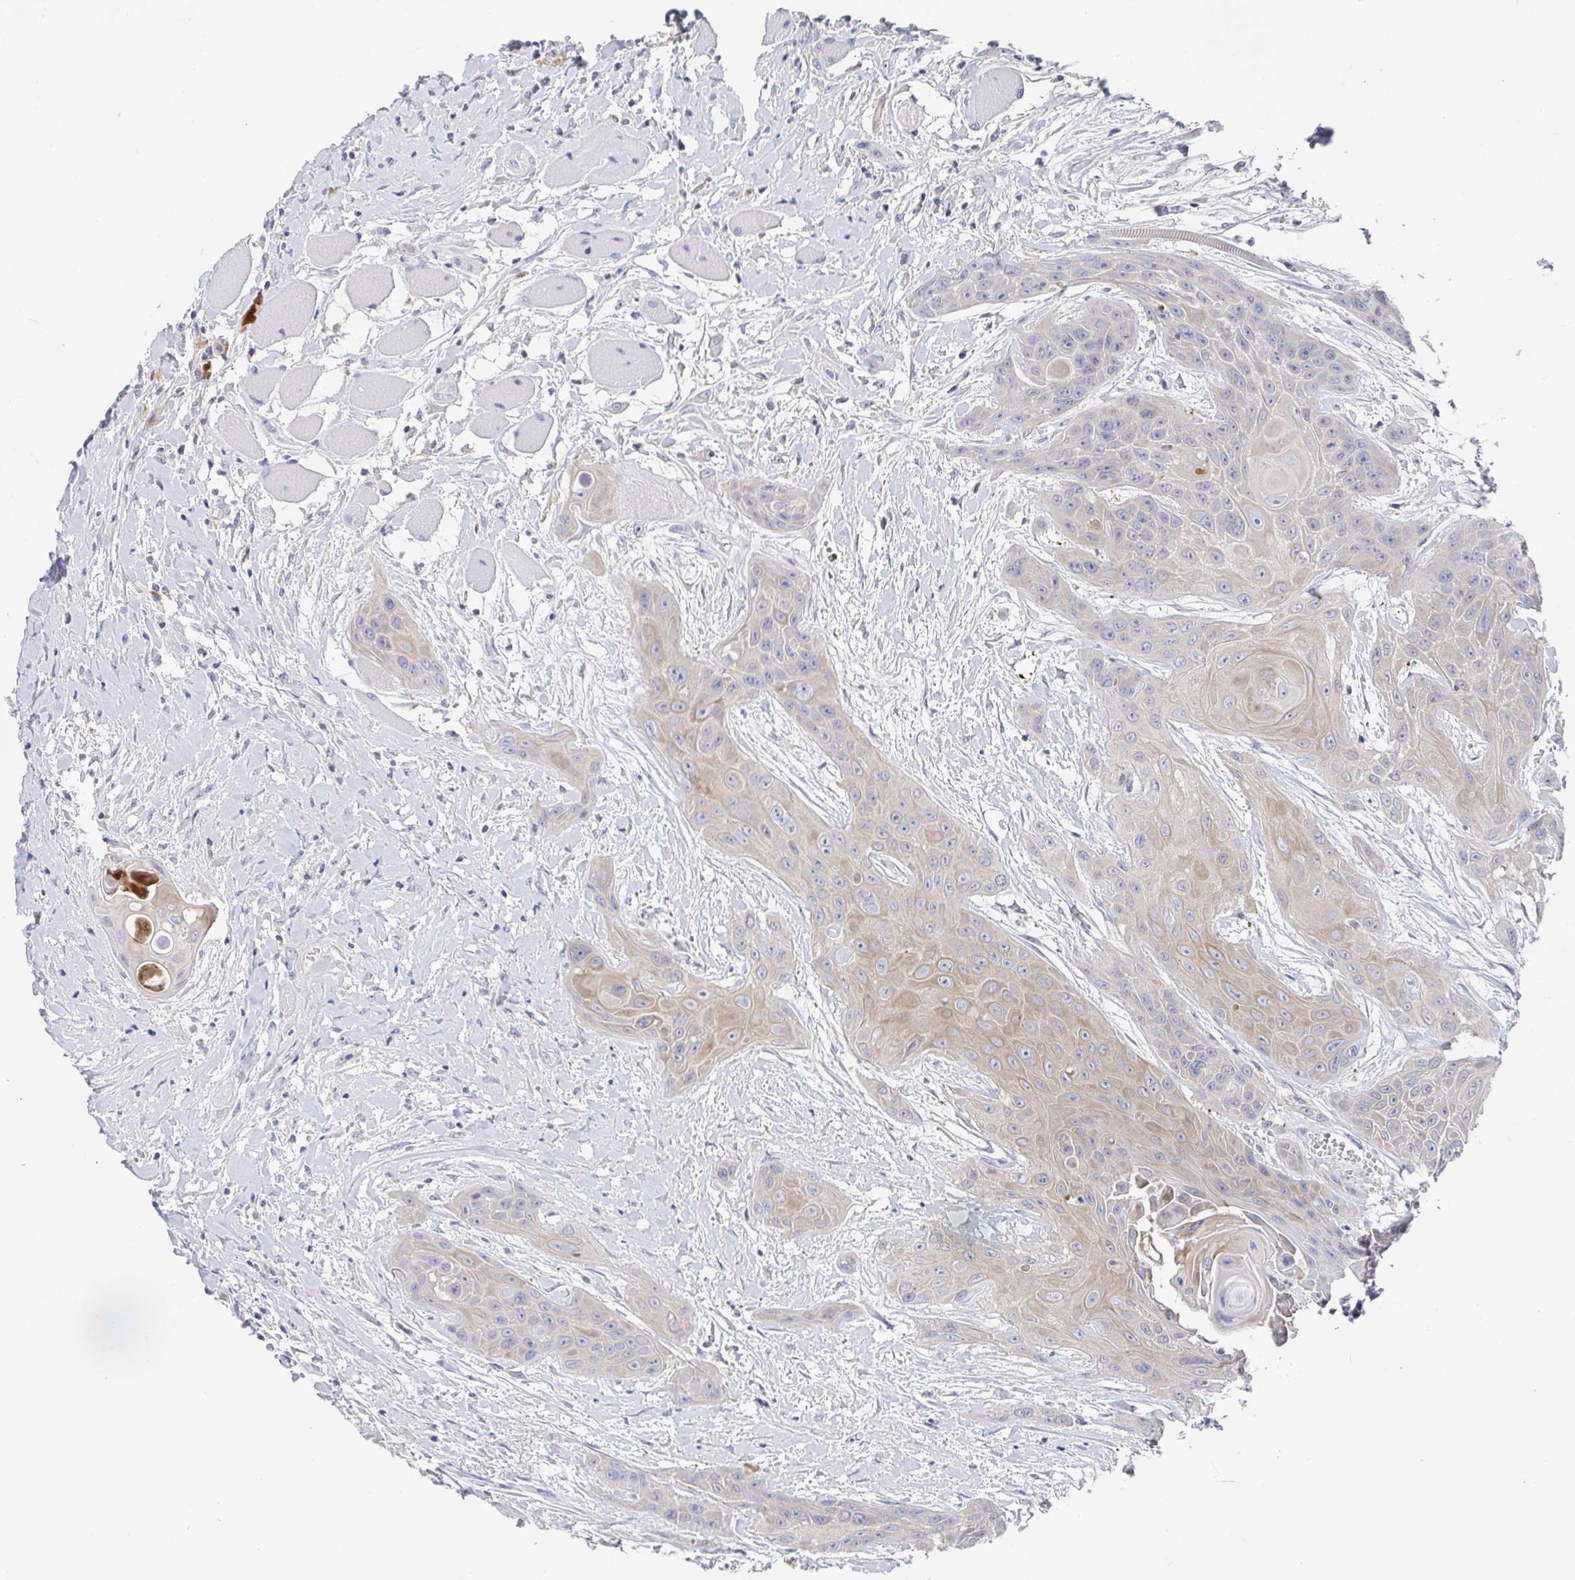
{"staining": {"intensity": "weak", "quantity": "25%-75%", "location": "cytoplasmic/membranous"}, "tissue": "head and neck cancer", "cell_type": "Tumor cells", "image_type": "cancer", "snomed": [{"axis": "morphology", "description": "Squamous cell carcinoma, NOS"}, {"axis": "topography", "description": "Head-Neck"}], "caption": "Protein expression analysis of squamous cell carcinoma (head and neck) shows weak cytoplasmic/membranous positivity in approximately 25%-75% of tumor cells.", "gene": "GPR148", "patient": {"sex": "female", "age": 73}}